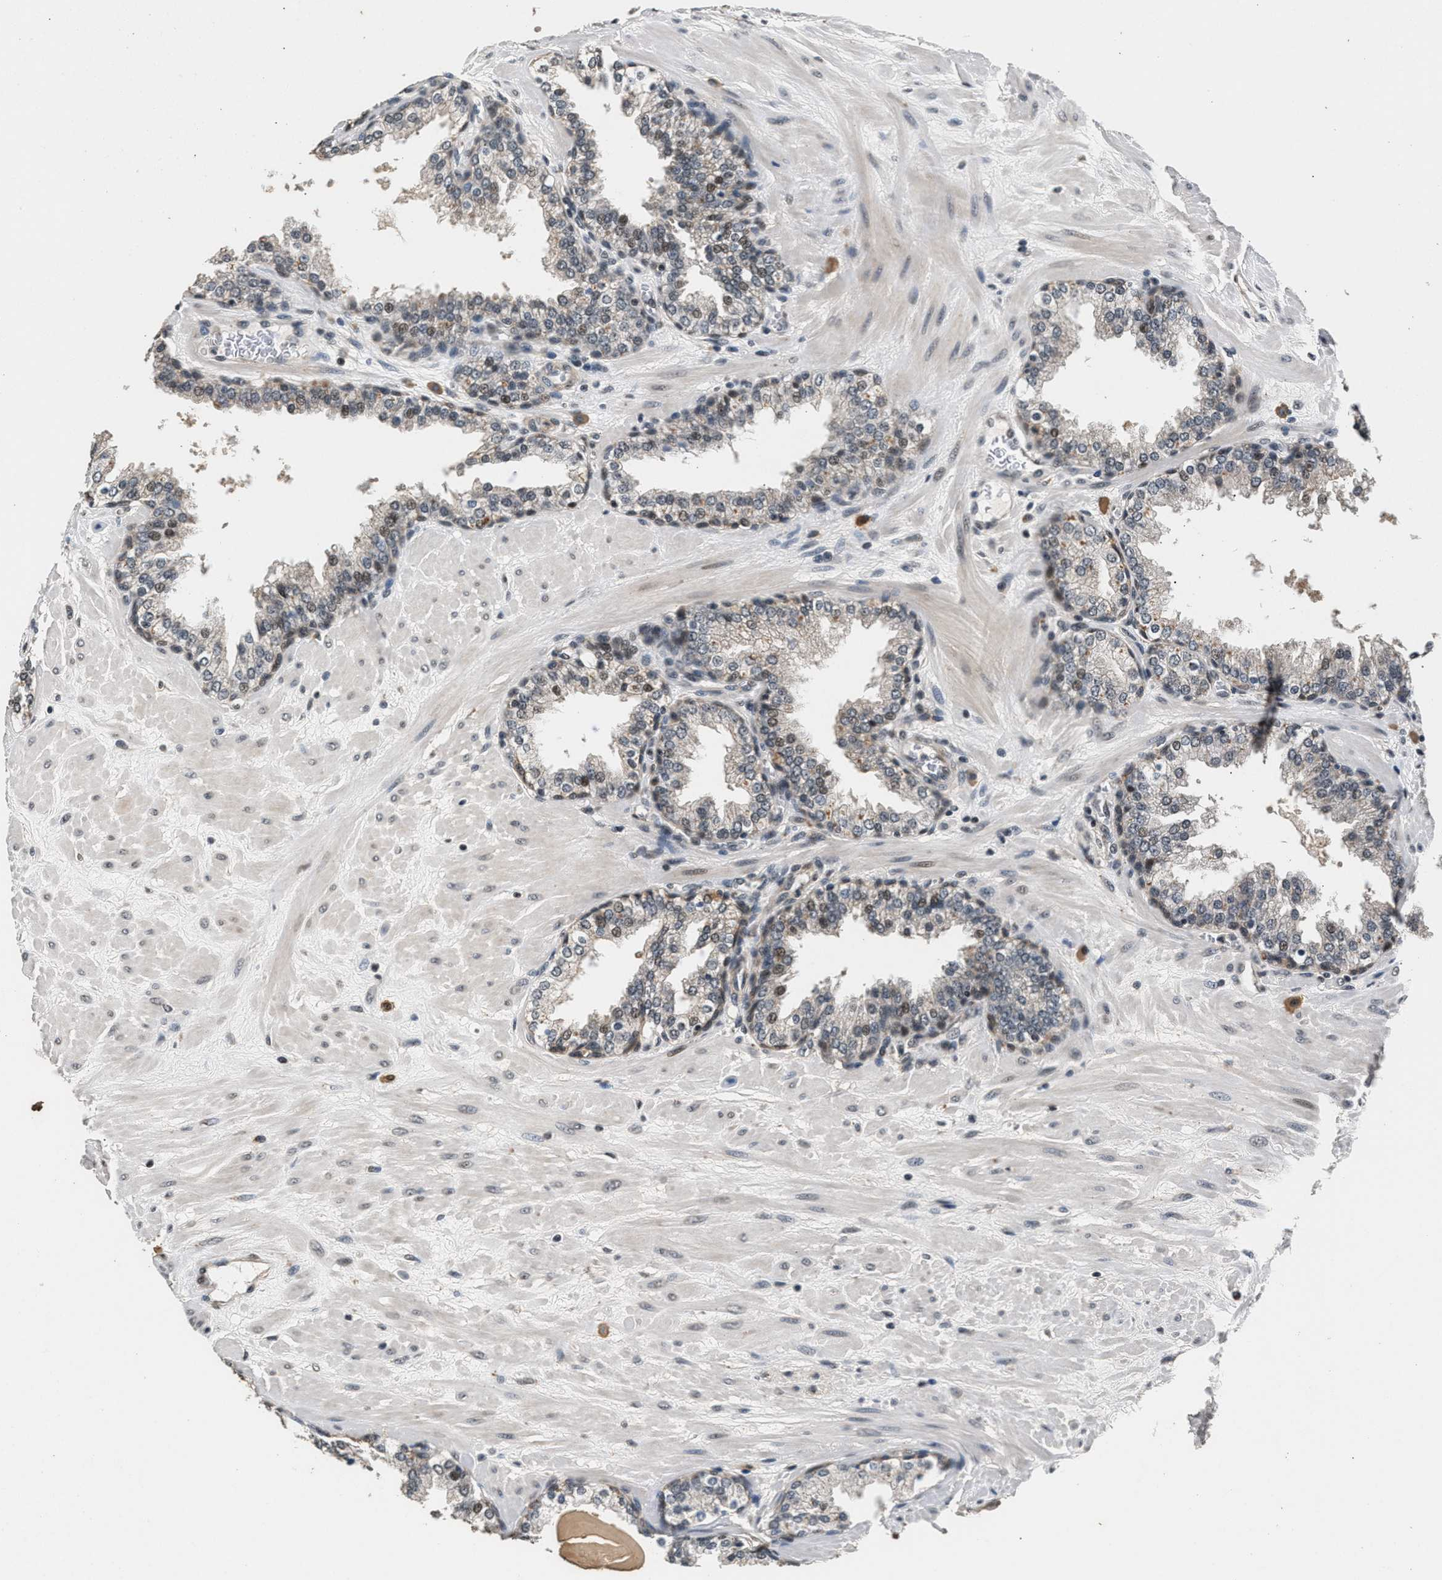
{"staining": {"intensity": "weak", "quantity": "25%-75%", "location": "cytoplasmic/membranous,nuclear"}, "tissue": "prostate", "cell_type": "Glandular cells", "image_type": "normal", "snomed": [{"axis": "morphology", "description": "Normal tissue, NOS"}, {"axis": "topography", "description": "Prostate"}], "caption": "Prostate stained with immunohistochemistry shows weak cytoplasmic/membranous,nuclear expression in approximately 25%-75% of glandular cells.", "gene": "RBM33", "patient": {"sex": "male", "age": 51}}